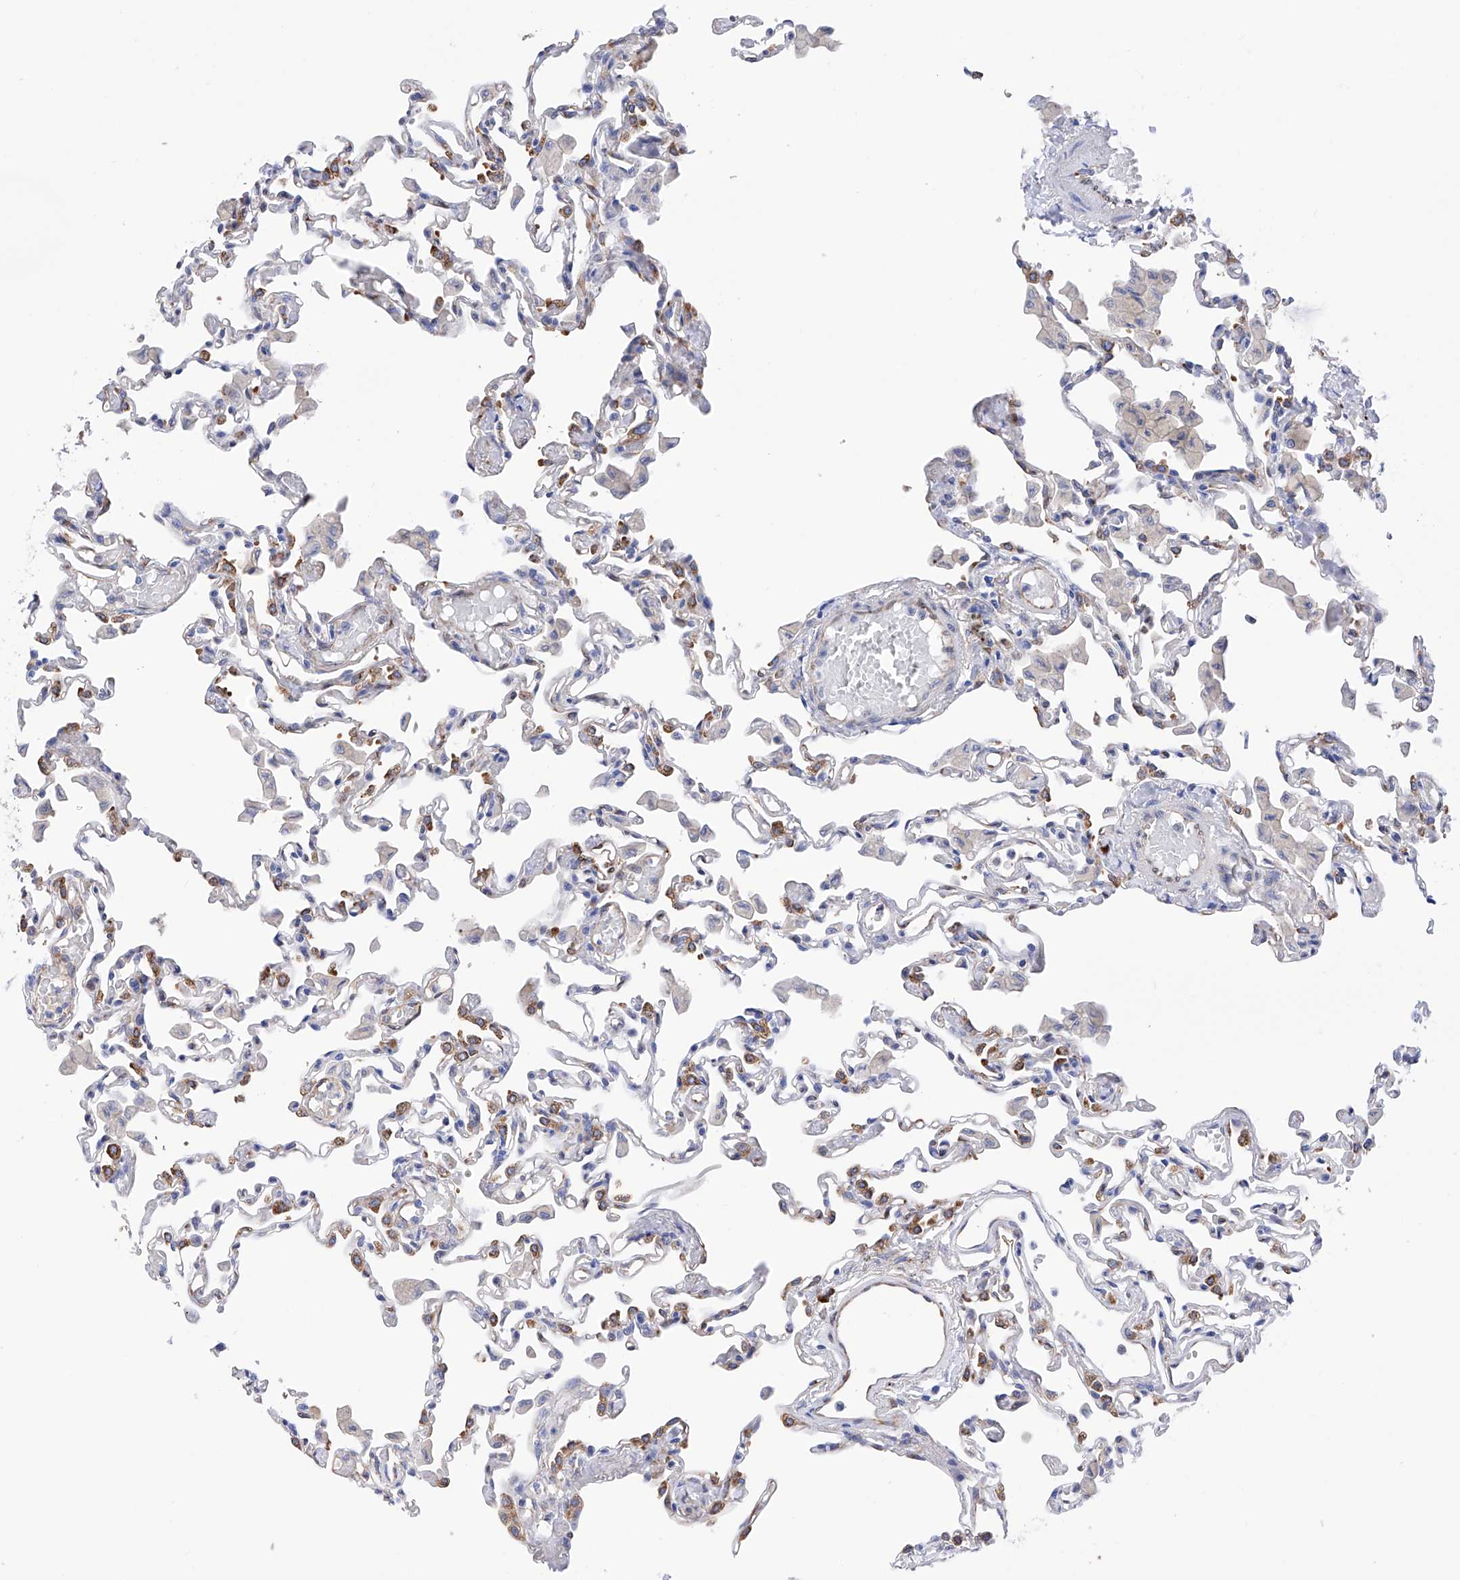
{"staining": {"intensity": "moderate", "quantity": "25%-75%", "location": "cytoplasmic/membranous"}, "tissue": "lung", "cell_type": "Alveolar cells", "image_type": "normal", "snomed": [{"axis": "morphology", "description": "Normal tissue, NOS"}, {"axis": "topography", "description": "Bronchus"}, {"axis": "topography", "description": "Lung"}], "caption": "A brown stain shows moderate cytoplasmic/membranous expression of a protein in alveolar cells of benign human lung.", "gene": "PDIA5", "patient": {"sex": "female", "age": 49}}